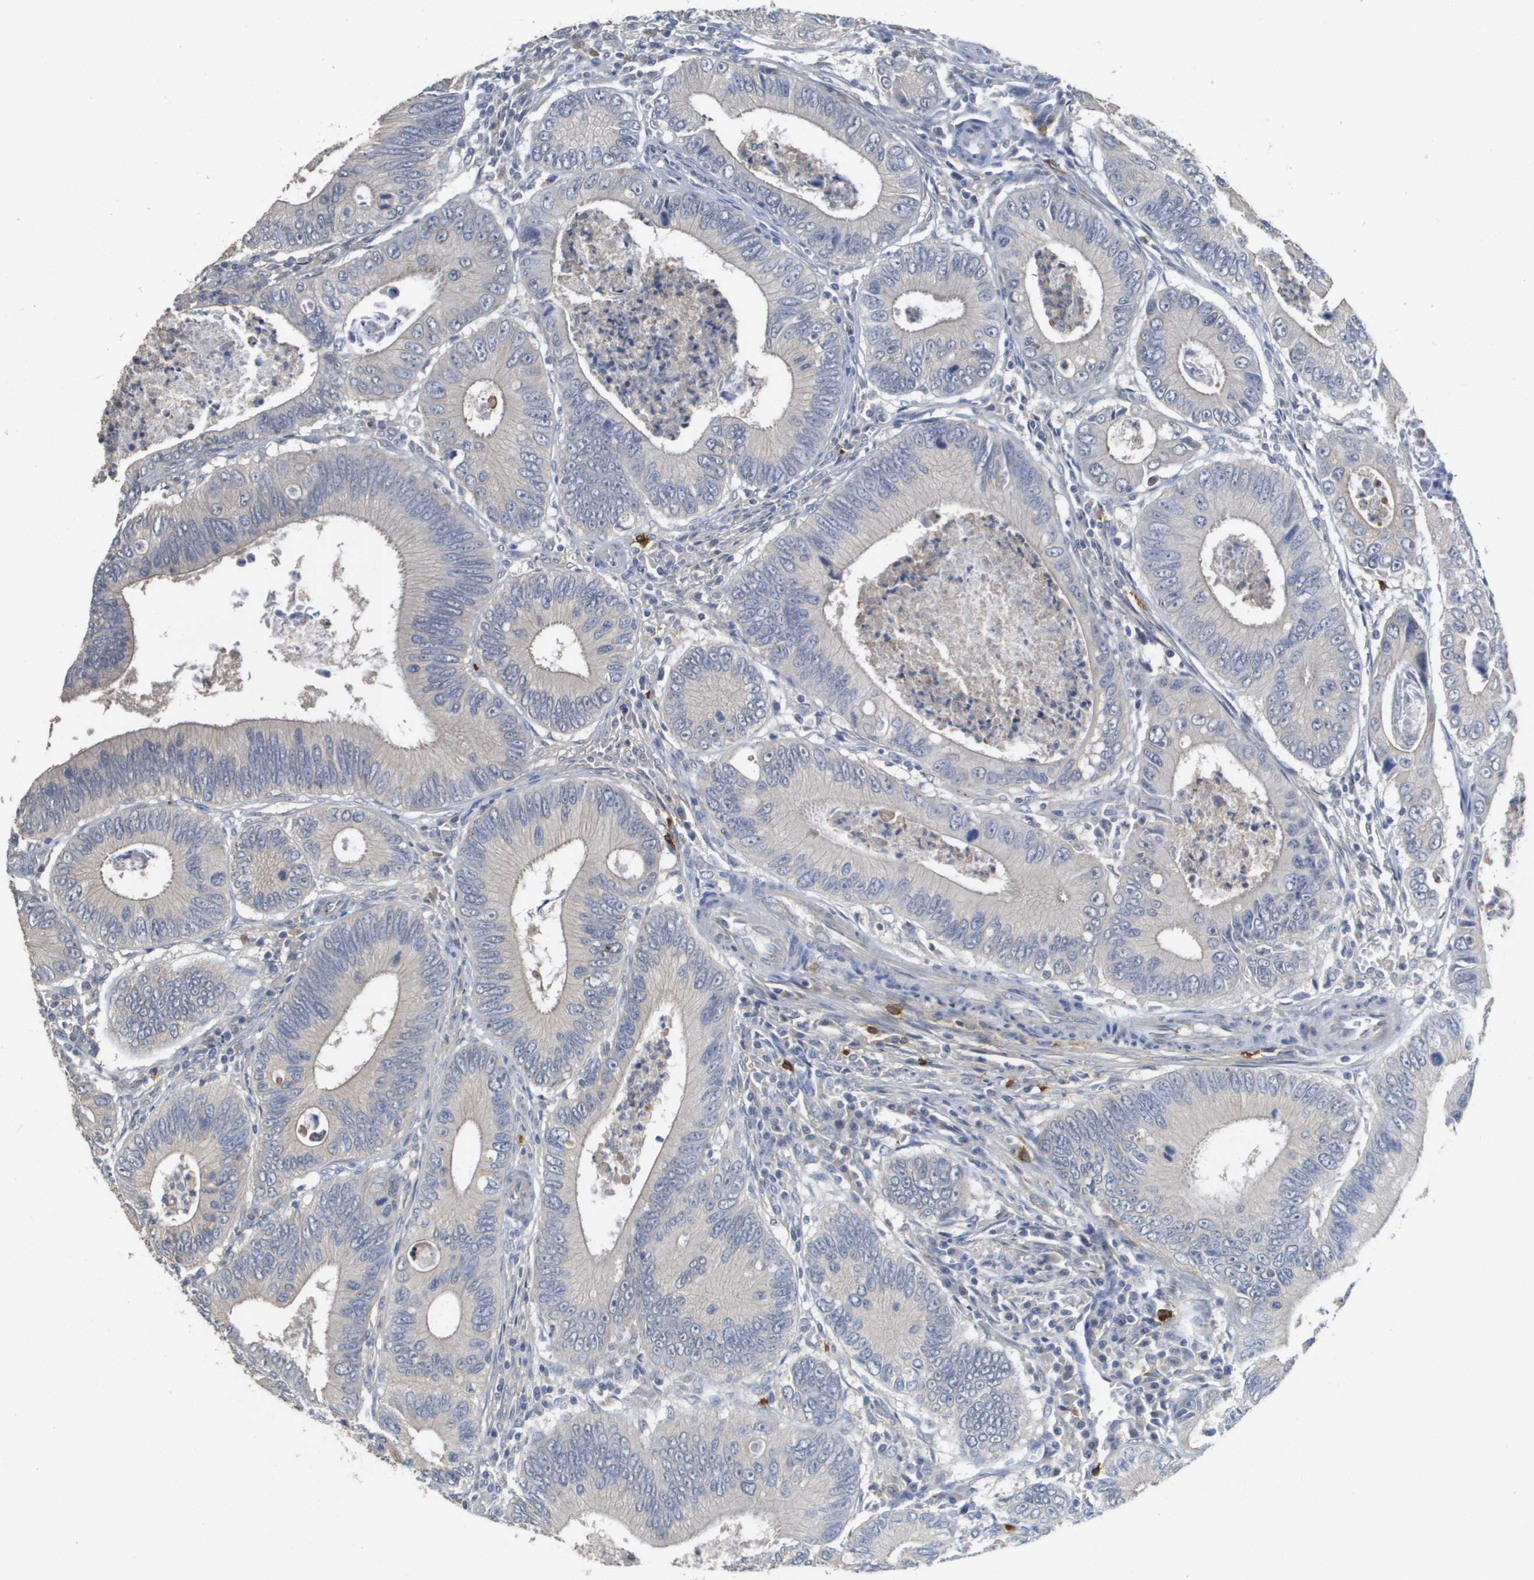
{"staining": {"intensity": "negative", "quantity": "none", "location": "none"}, "tissue": "colorectal cancer", "cell_type": "Tumor cells", "image_type": "cancer", "snomed": [{"axis": "morphology", "description": "Inflammation, NOS"}, {"axis": "morphology", "description": "Adenocarcinoma, NOS"}, {"axis": "topography", "description": "Colon"}], "caption": "An IHC image of colorectal adenocarcinoma is shown. There is no staining in tumor cells of colorectal adenocarcinoma.", "gene": "RAB27B", "patient": {"sex": "male", "age": 72}}